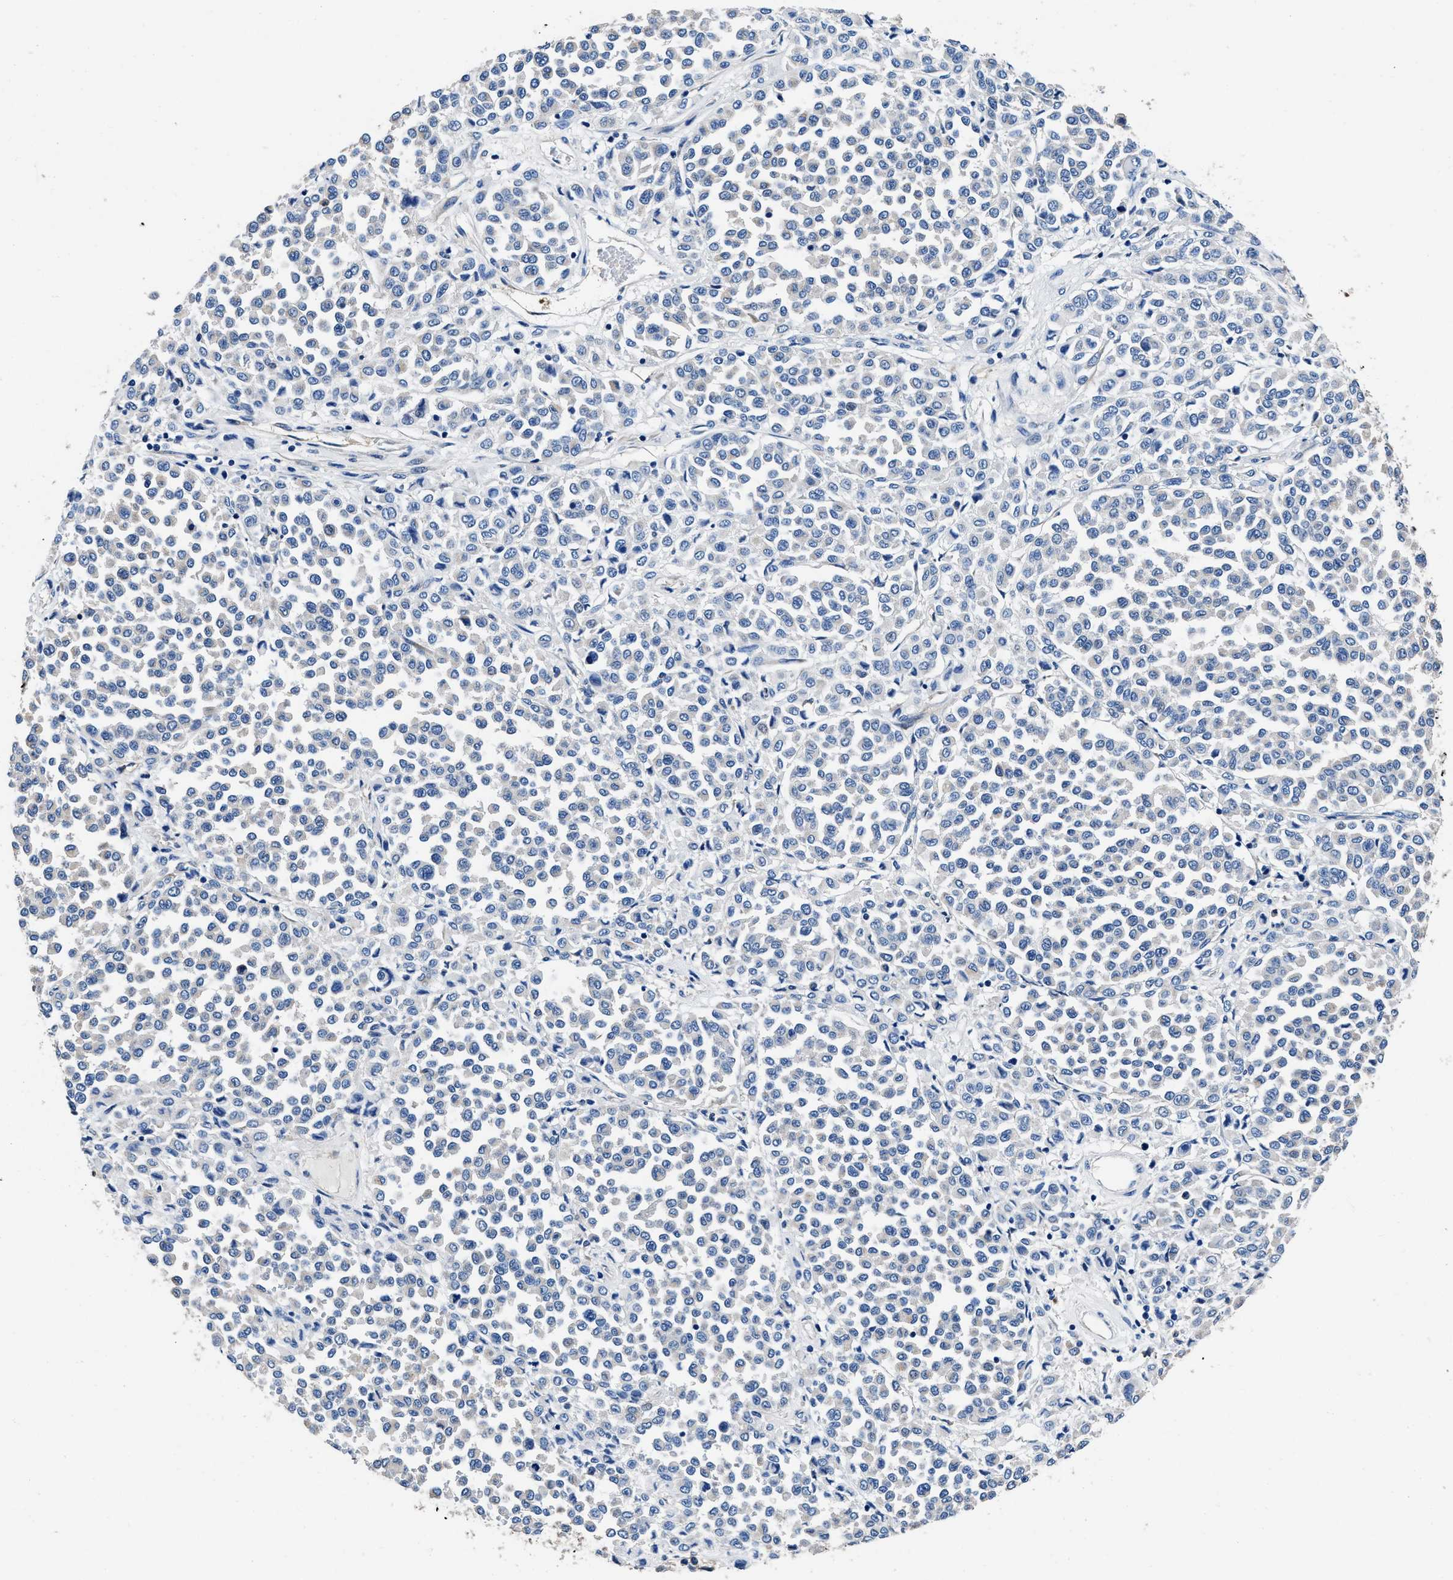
{"staining": {"intensity": "negative", "quantity": "none", "location": "none"}, "tissue": "melanoma", "cell_type": "Tumor cells", "image_type": "cancer", "snomed": [{"axis": "morphology", "description": "Malignant melanoma, Metastatic site"}, {"axis": "topography", "description": "Pancreas"}], "caption": "Protein analysis of melanoma shows no significant staining in tumor cells.", "gene": "NEU1", "patient": {"sex": "female", "age": 30}}